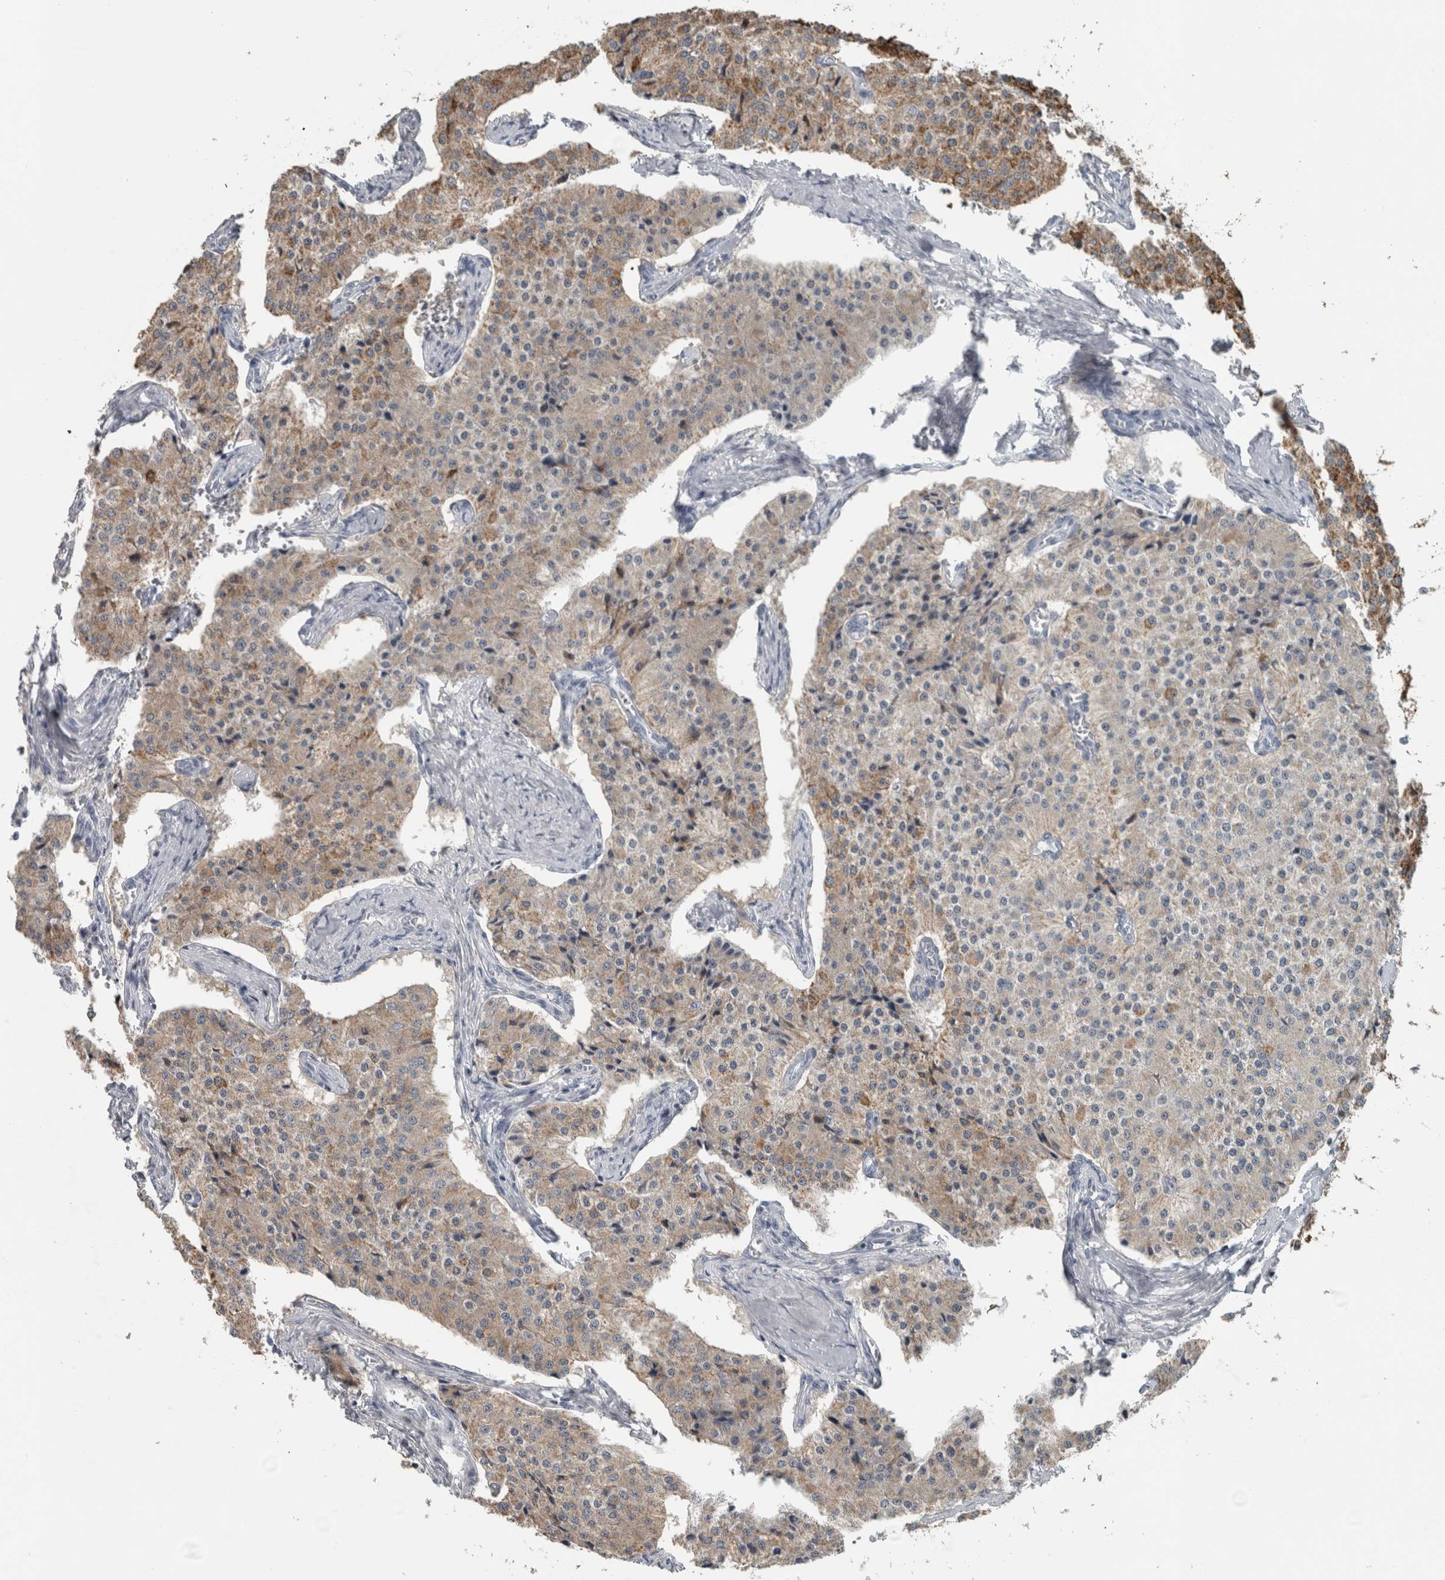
{"staining": {"intensity": "weak", "quantity": "25%-75%", "location": "cytoplasmic/membranous"}, "tissue": "carcinoid", "cell_type": "Tumor cells", "image_type": "cancer", "snomed": [{"axis": "morphology", "description": "Carcinoid, malignant, NOS"}, {"axis": "topography", "description": "Colon"}], "caption": "A micrograph of human malignant carcinoid stained for a protein reveals weak cytoplasmic/membranous brown staining in tumor cells. (DAB = brown stain, brightfield microscopy at high magnification).", "gene": "ACSF2", "patient": {"sex": "female", "age": 52}}